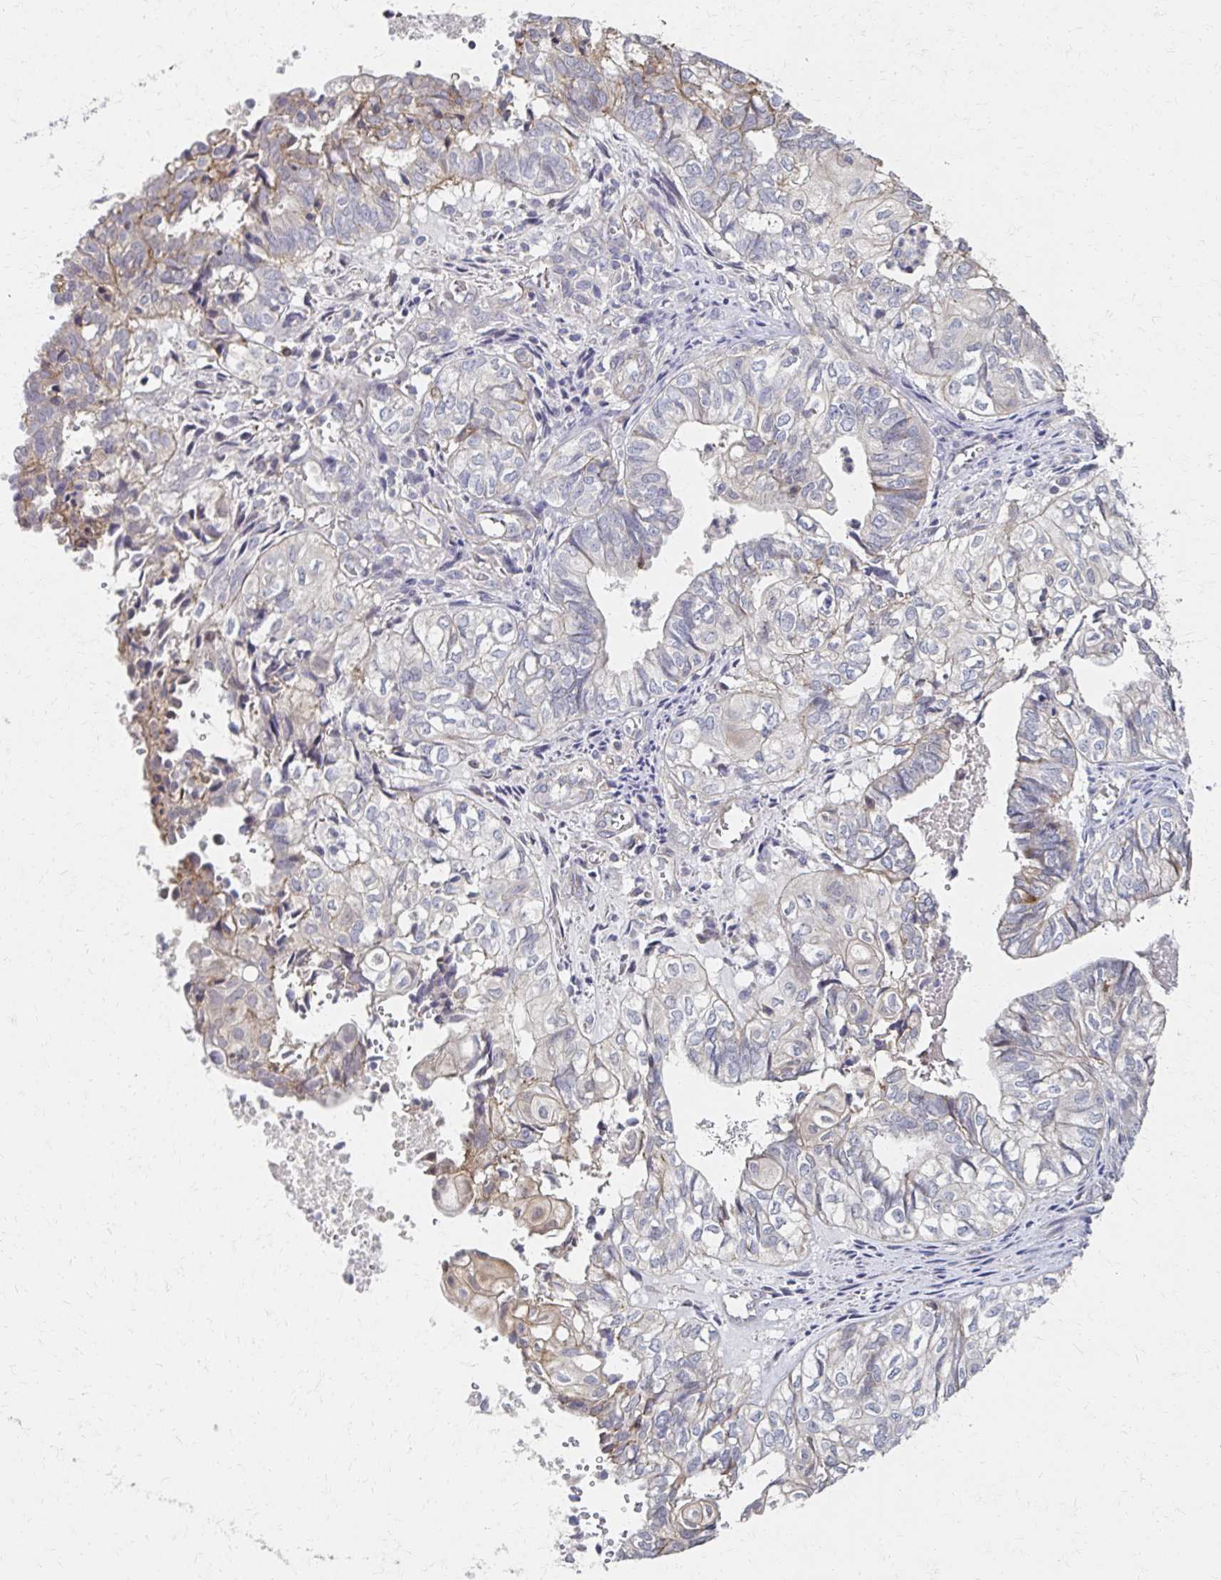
{"staining": {"intensity": "weak", "quantity": "<25%", "location": "cytoplasmic/membranous"}, "tissue": "ovarian cancer", "cell_type": "Tumor cells", "image_type": "cancer", "snomed": [{"axis": "morphology", "description": "Carcinoma, endometroid"}, {"axis": "topography", "description": "Ovary"}], "caption": "Tumor cells show no significant protein positivity in ovarian cancer.", "gene": "EOLA2", "patient": {"sex": "female", "age": 64}}